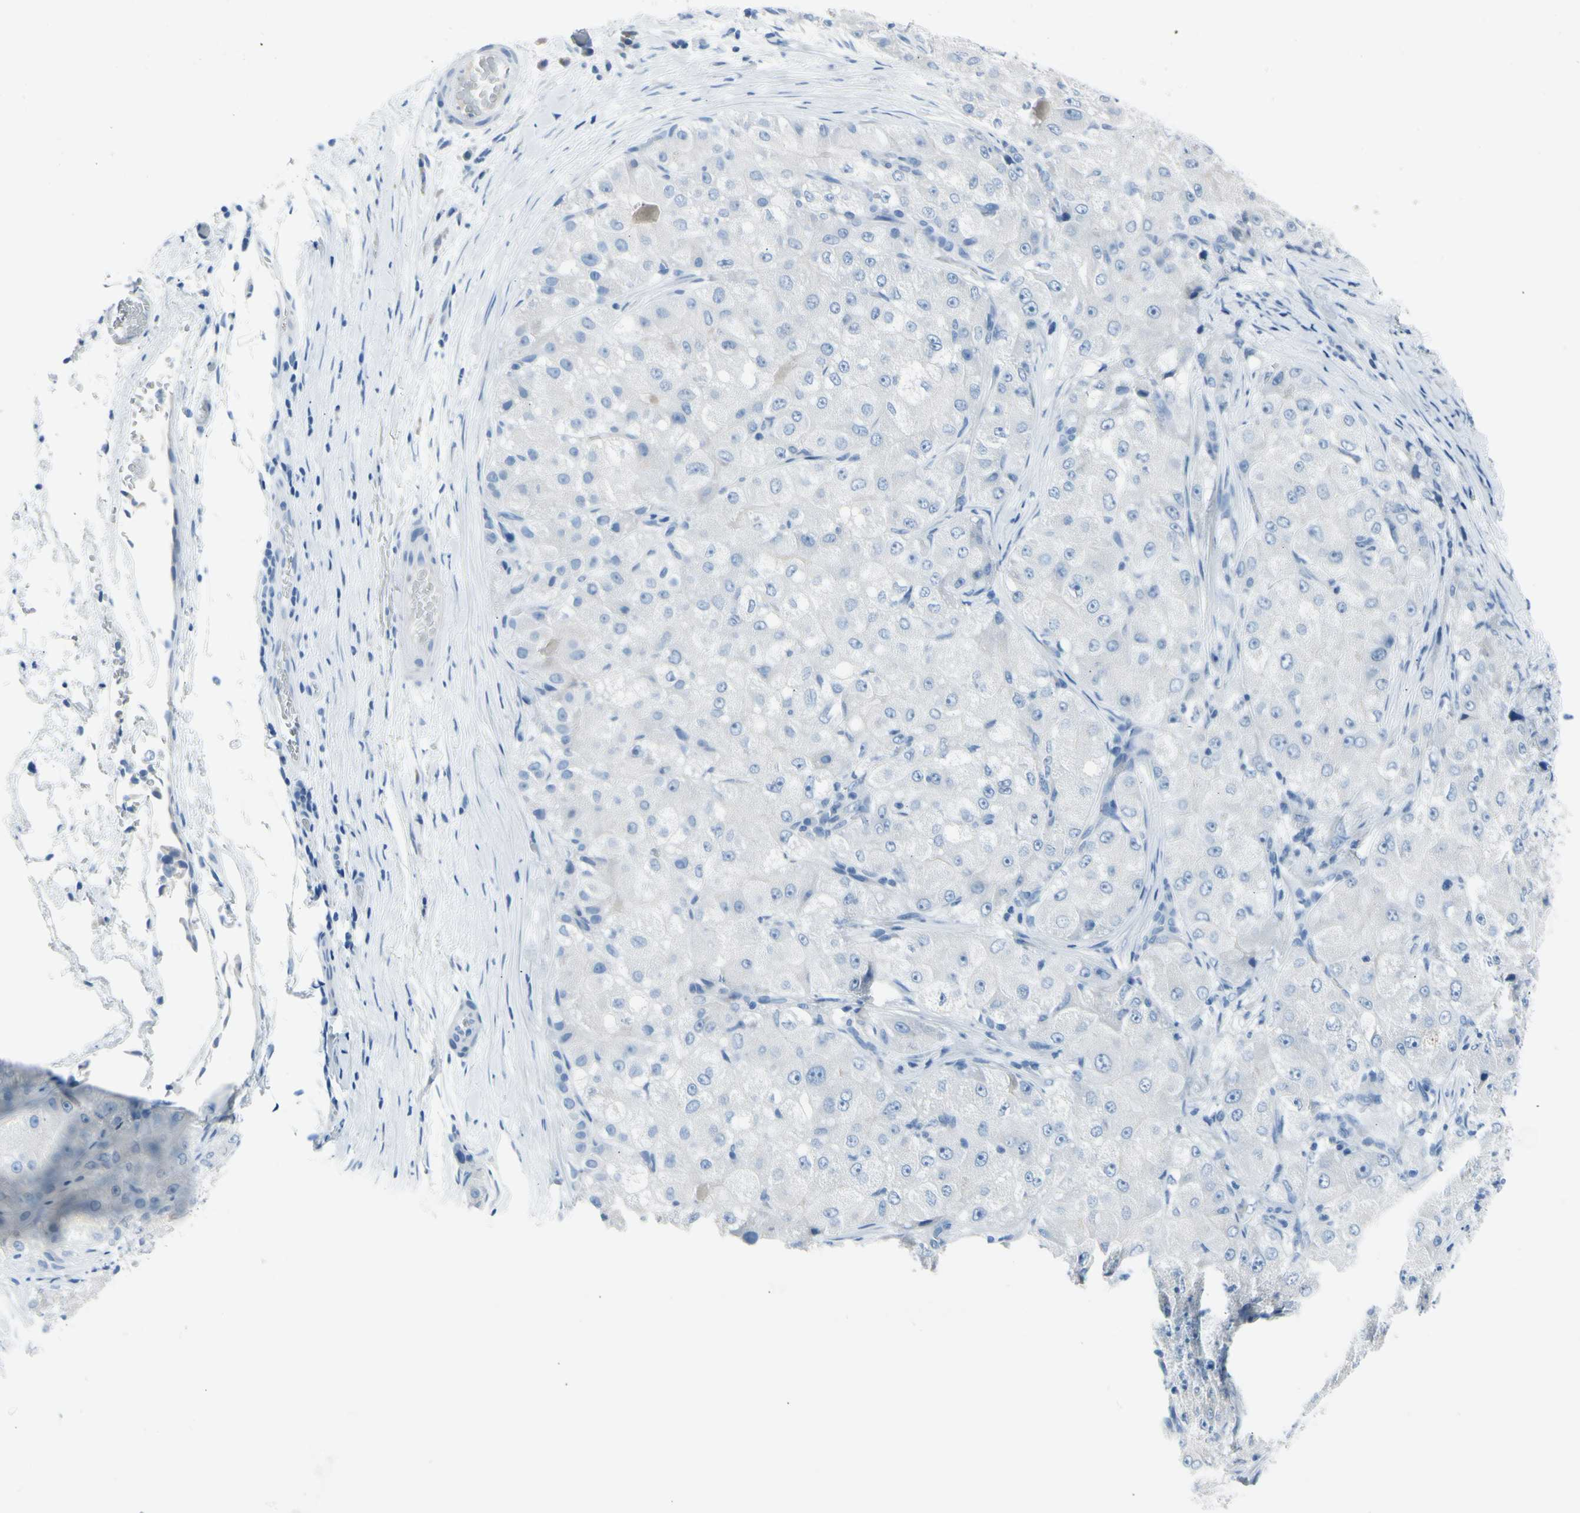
{"staining": {"intensity": "negative", "quantity": "none", "location": "none"}, "tissue": "liver cancer", "cell_type": "Tumor cells", "image_type": "cancer", "snomed": [{"axis": "morphology", "description": "Carcinoma, Hepatocellular, NOS"}, {"axis": "topography", "description": "Liver"}], "caption": "Immunohistochemistry of human liver cancer shows no expression in tumor cells. The staining was performed using DAB to visualize the protein expression in brown, while the nuclei were stained in blue with hematoxylin (Magnification: 20x).", "gene": "TPO", "patient": {"sex": "male", "age": 80}}